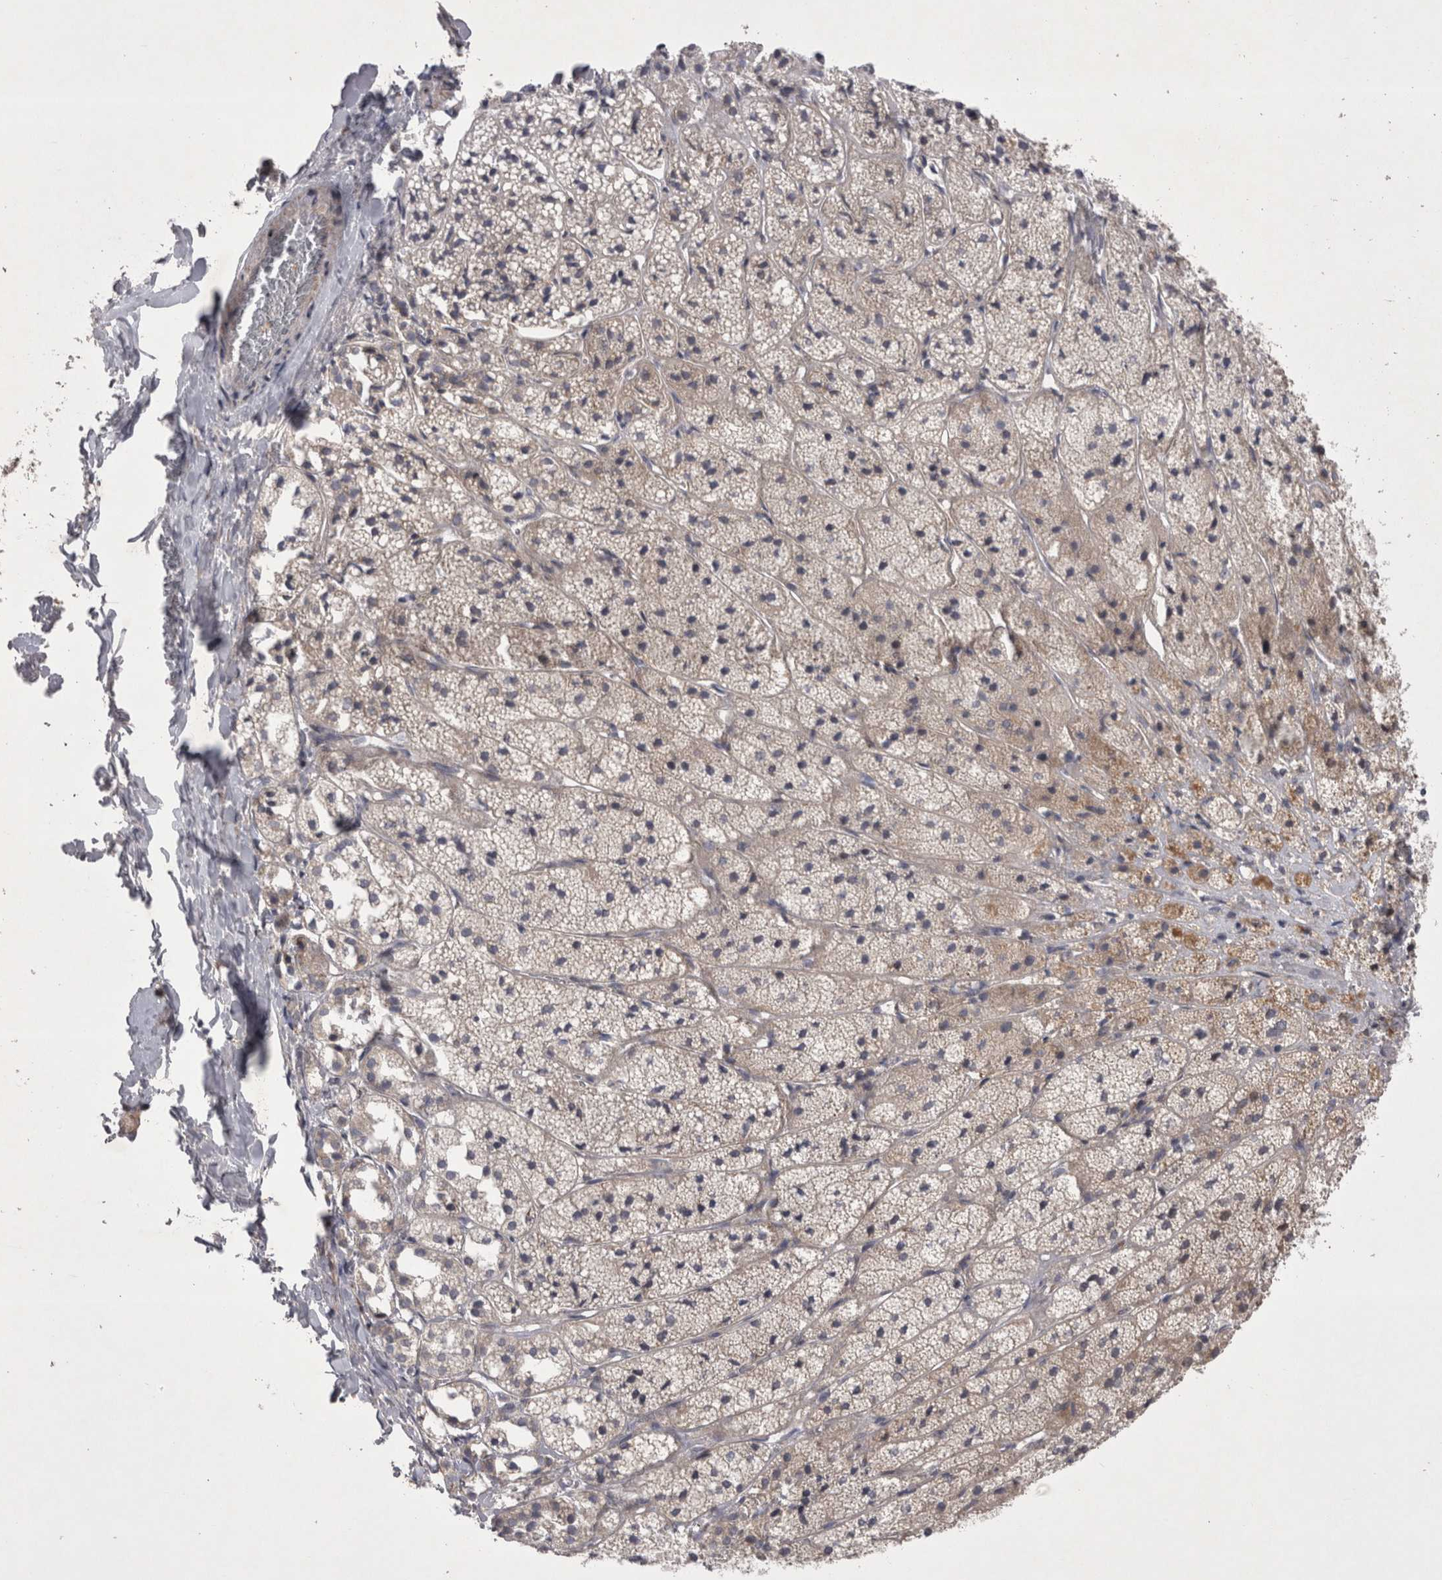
{"staining": {"intensity": "moderate", "quantity": "25%-75%", "location": "cytoplasmic/membranous"}, "tissue": "adrenal gland", "cell_type": "Glandular cells", "image_type": "normal", "snomed": [{"axis": "morphology", "description": "Normal tissue, NOS"}, {"axis": "topography", "description": "Adrenal gland"}], "caption": "A medium amount of moderate cytoplasmic/membranous expression is present in approximately 25%-75% of glandular cells in unremarkable adrenal gland.", "gene": "NENF", "patient": {"sex": "female", "age": 44}}